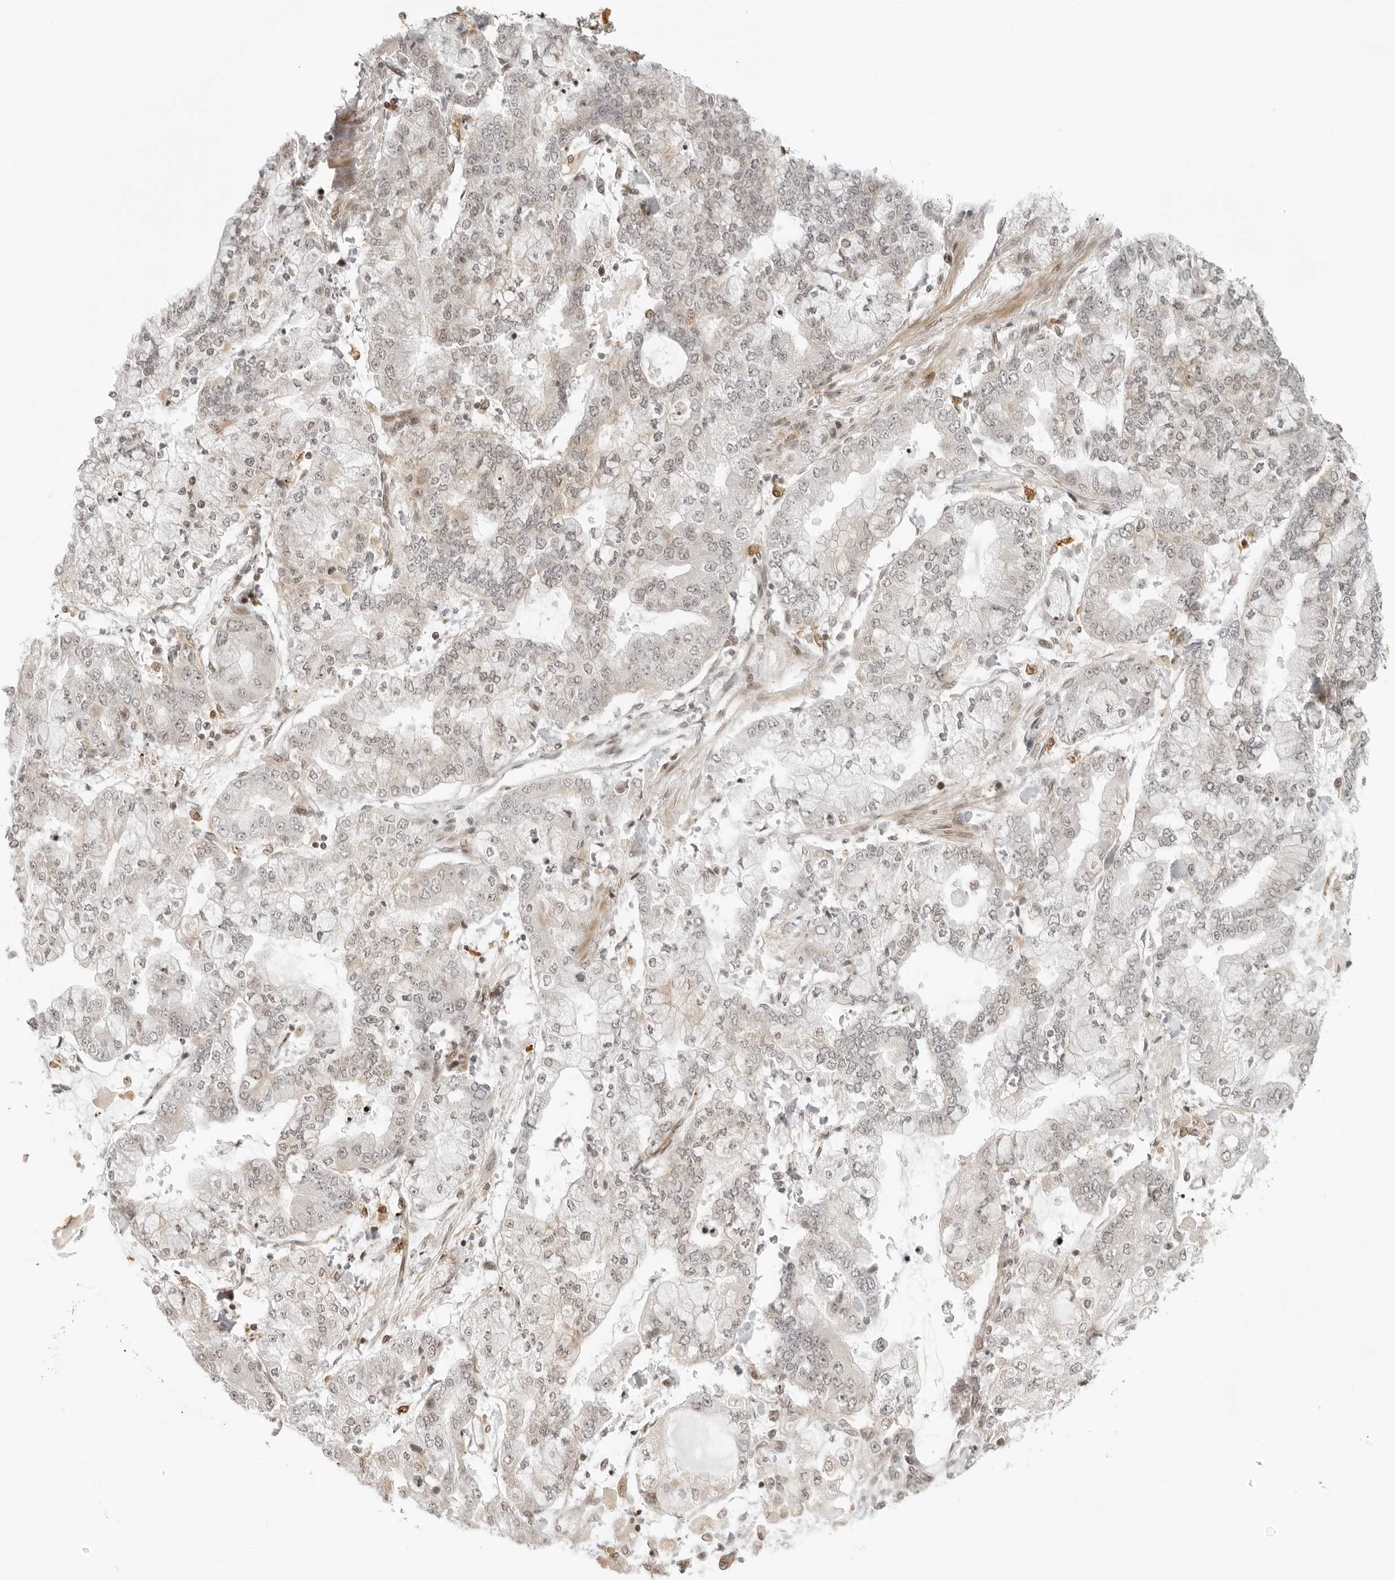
{"staining": {"intensity": "weak", "quantity": "25%-75%", "location": "nuclear"}, "tissue": "stomach cancer", "cell_type": "Tumor cells", "image_type": "cancer", "snomed": [{"axis": "morphology", "description": "Normal tissue, NOS"}, {"axis": "morphology", "description": "Adenocarcinoma, NOS"}, {"axis": "topography", "description": "Stomach, upper"}, {"axis": "topography", "description": "Stomach"}], "caption": "The histopathology image demonstrates a brown stain indicating the presence of a protein in the nuclear of tumor cells in adenocarcinoma (stomach). (brown staining indicates protein expression, while blue staining denotes nuclei).", "gene": "ZNF407", "patient": {"sex": "male", "age": 76}}